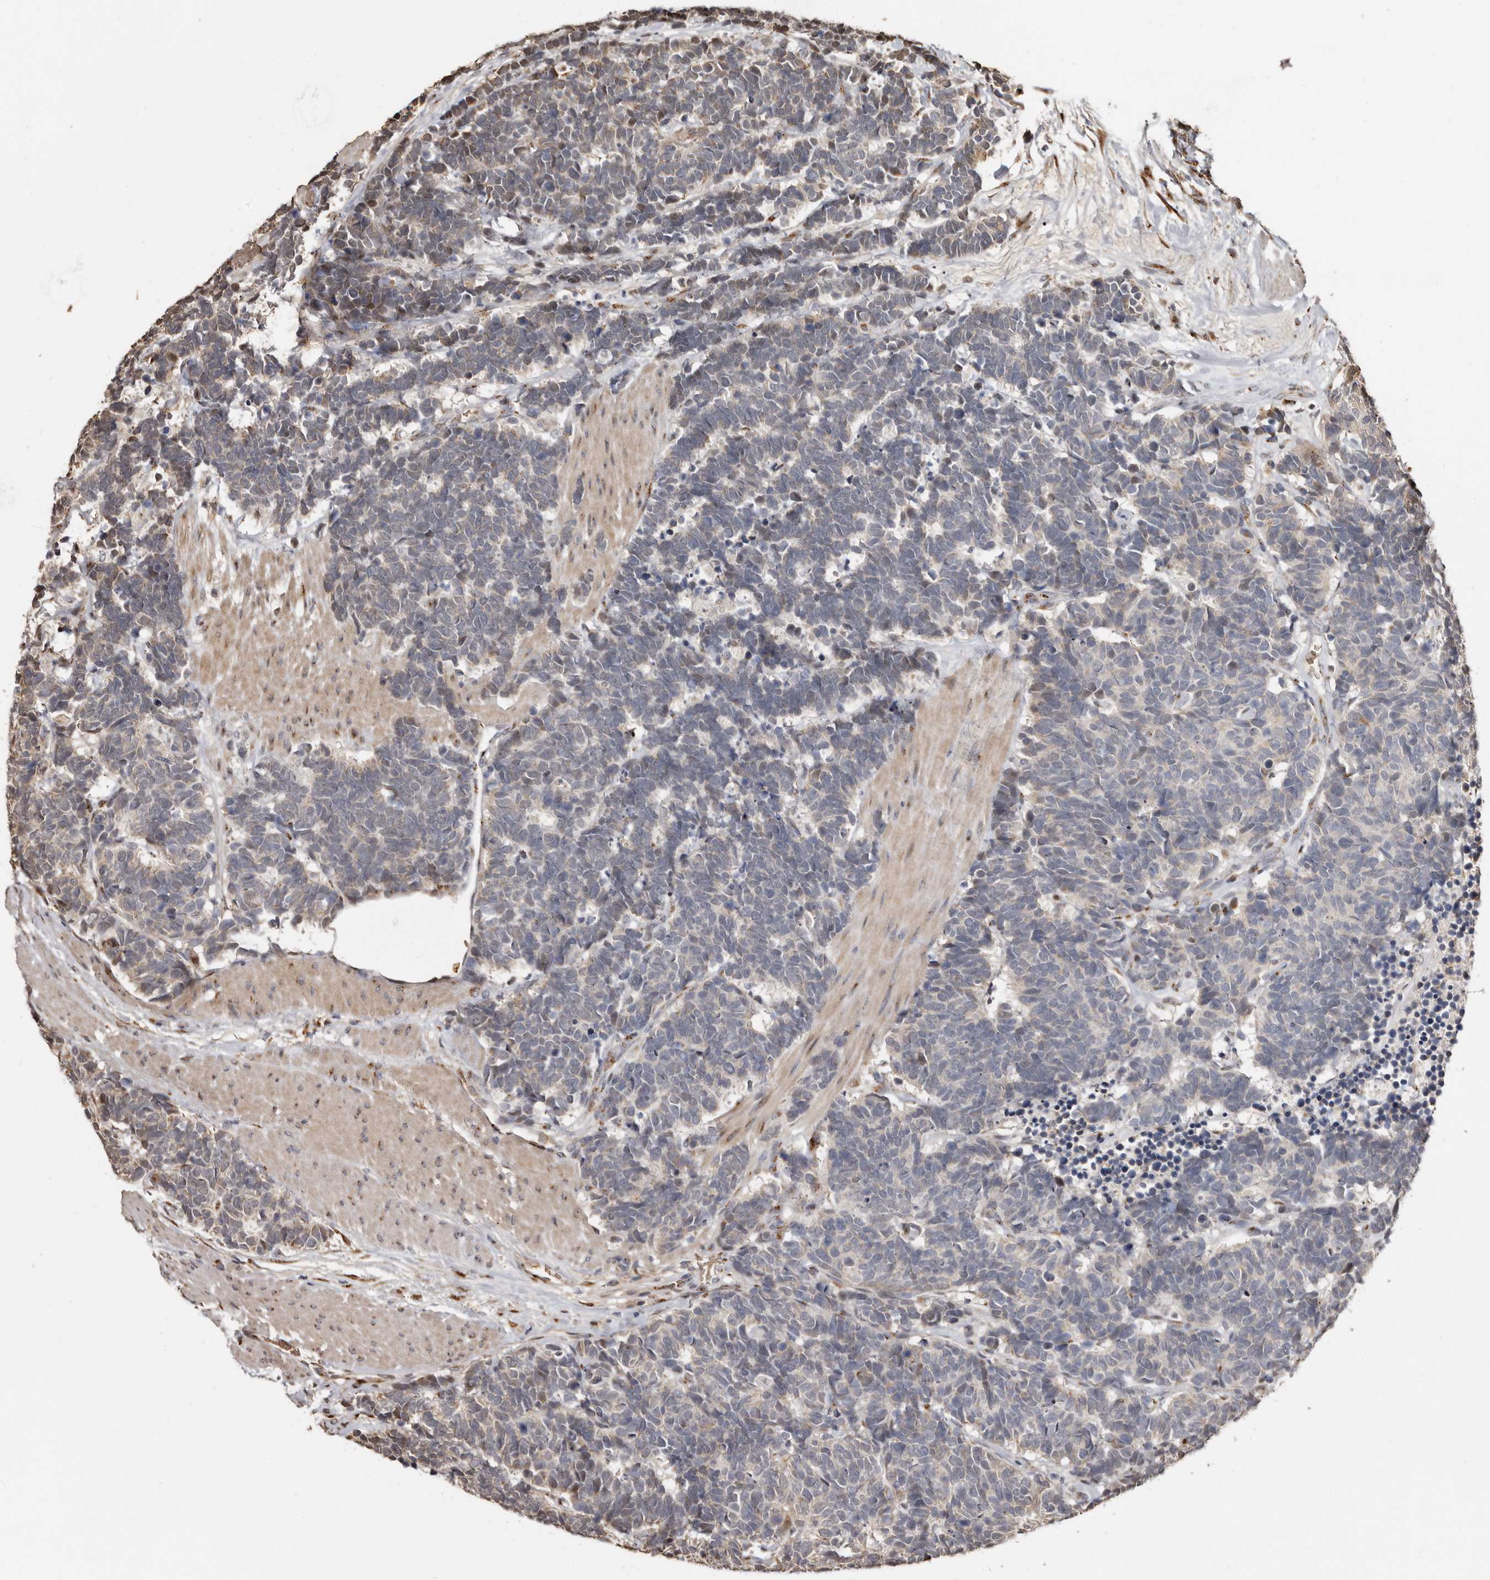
{"staining": {"intensity": "weak", "quantity": "<25%", "location": "cytoplasmic/membranous"}, "tissue": "carcinoid", "cell_type": "Tumor cells", "image_type": "cancer", "snomed": [{"axis": "morphology", "description": "Carcinoma, NOS"}, {"axis": "morphology", "description": "Carcinoid, malignant, NOS"}, {"axis": "topography", "description": "Urinary bladder"}], "caption": "The photomicrograph reveals no staining of tumor cells in carcinoid.", "gene": "ENTREP1", "patient": {"sex": "male", "age": 57}}